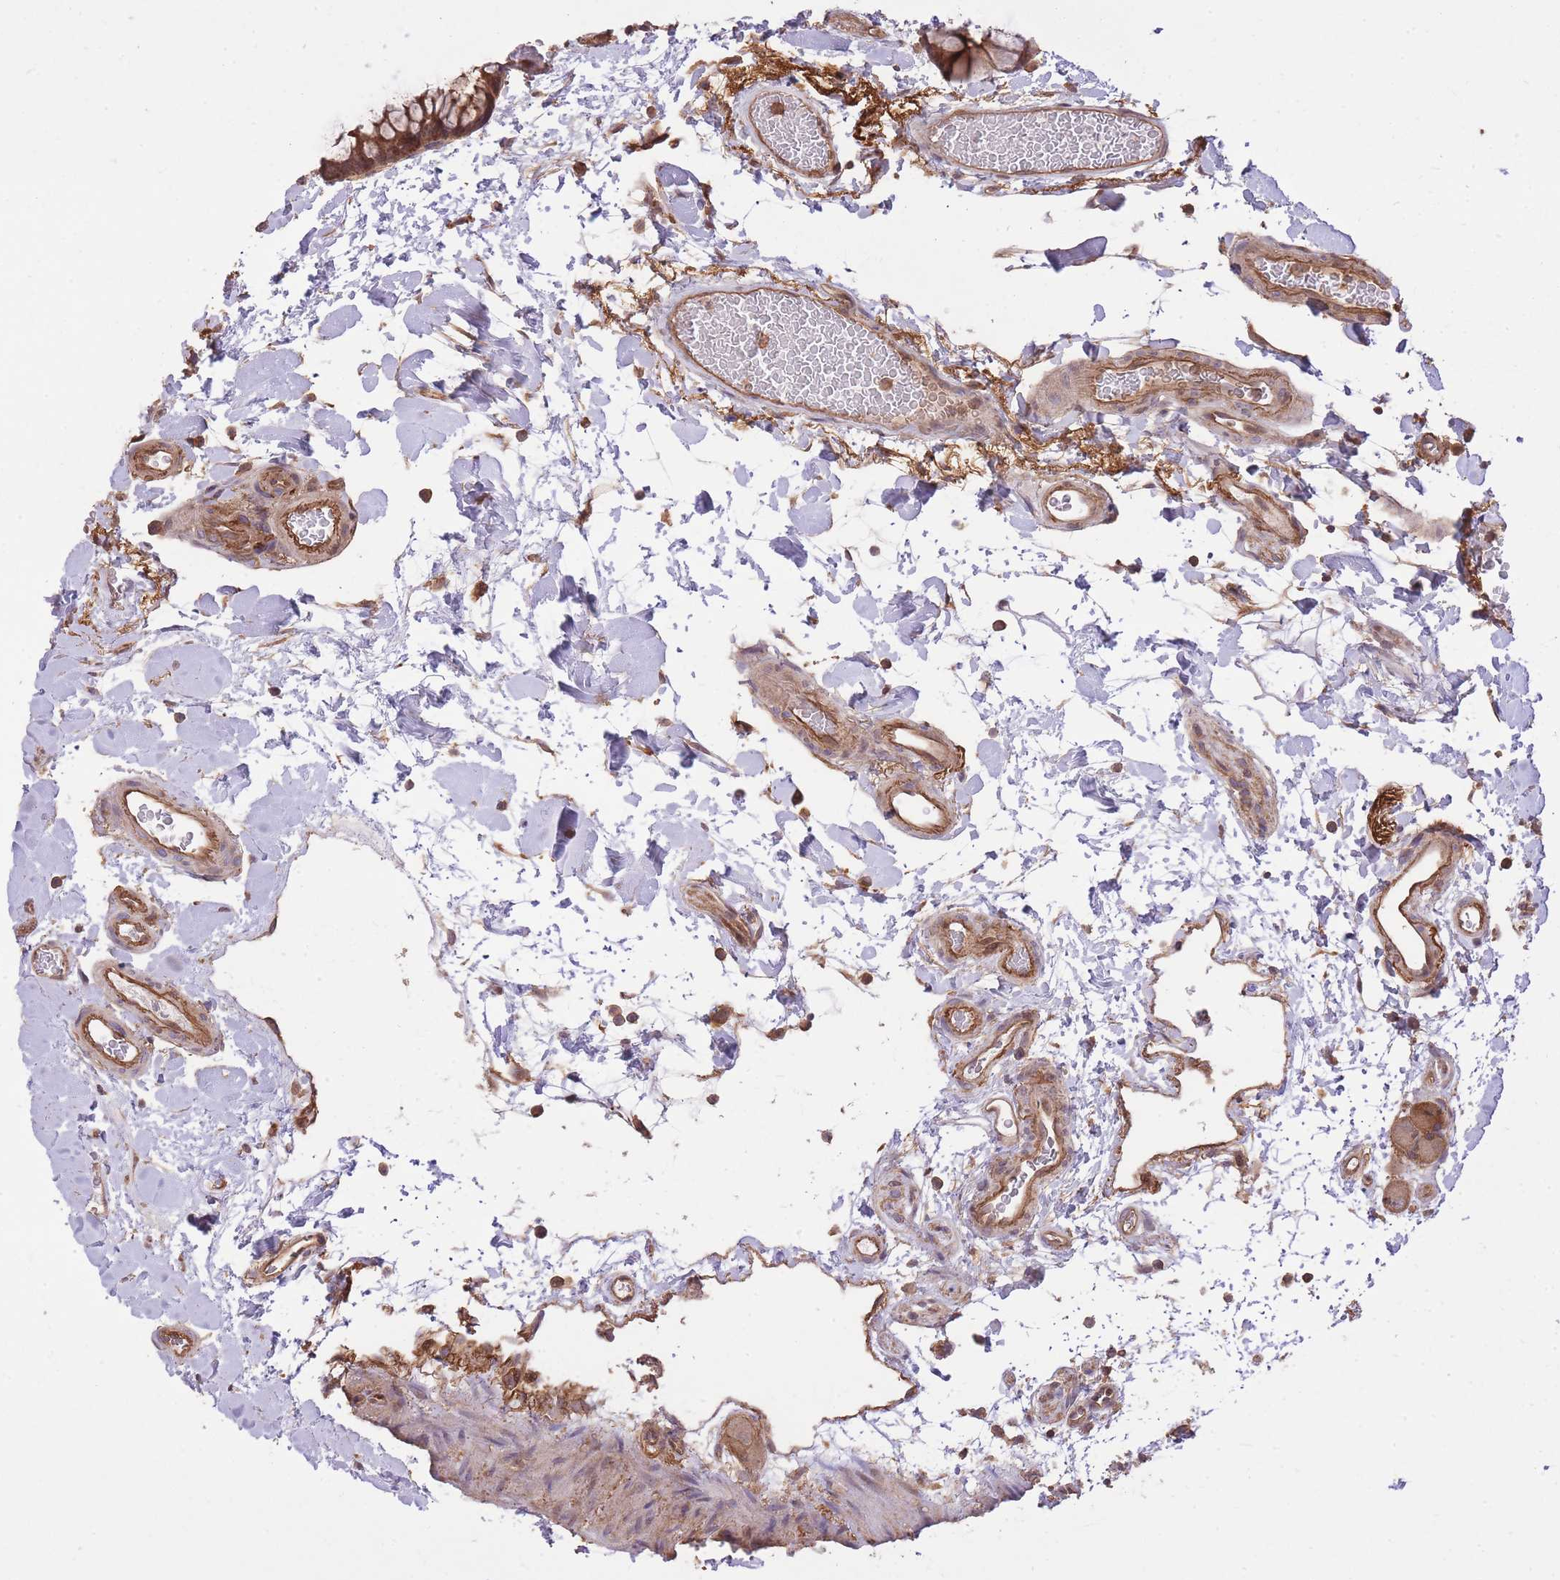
{"staining": {"intensity": "moderate", "quantity": ">75%", "location": "cytoplasmic/membranous"}, "tissue": "colon", "cell_type": "Endothelial cells", "image_type": "normal", "snomed": [{"axis": "morphology", "description": "Normal tissue, NOS"}, {"axis": "topography", "description": "Colon"}], "caption": "A high-resolution micrograph shows IHC staining of normal colon, which exhibits moderate cytoplasmic/membranous positivity in approximately >75% of endothelial cells.", "gene": "PLD1", "patient": {"sex": "male", "age": 75}}